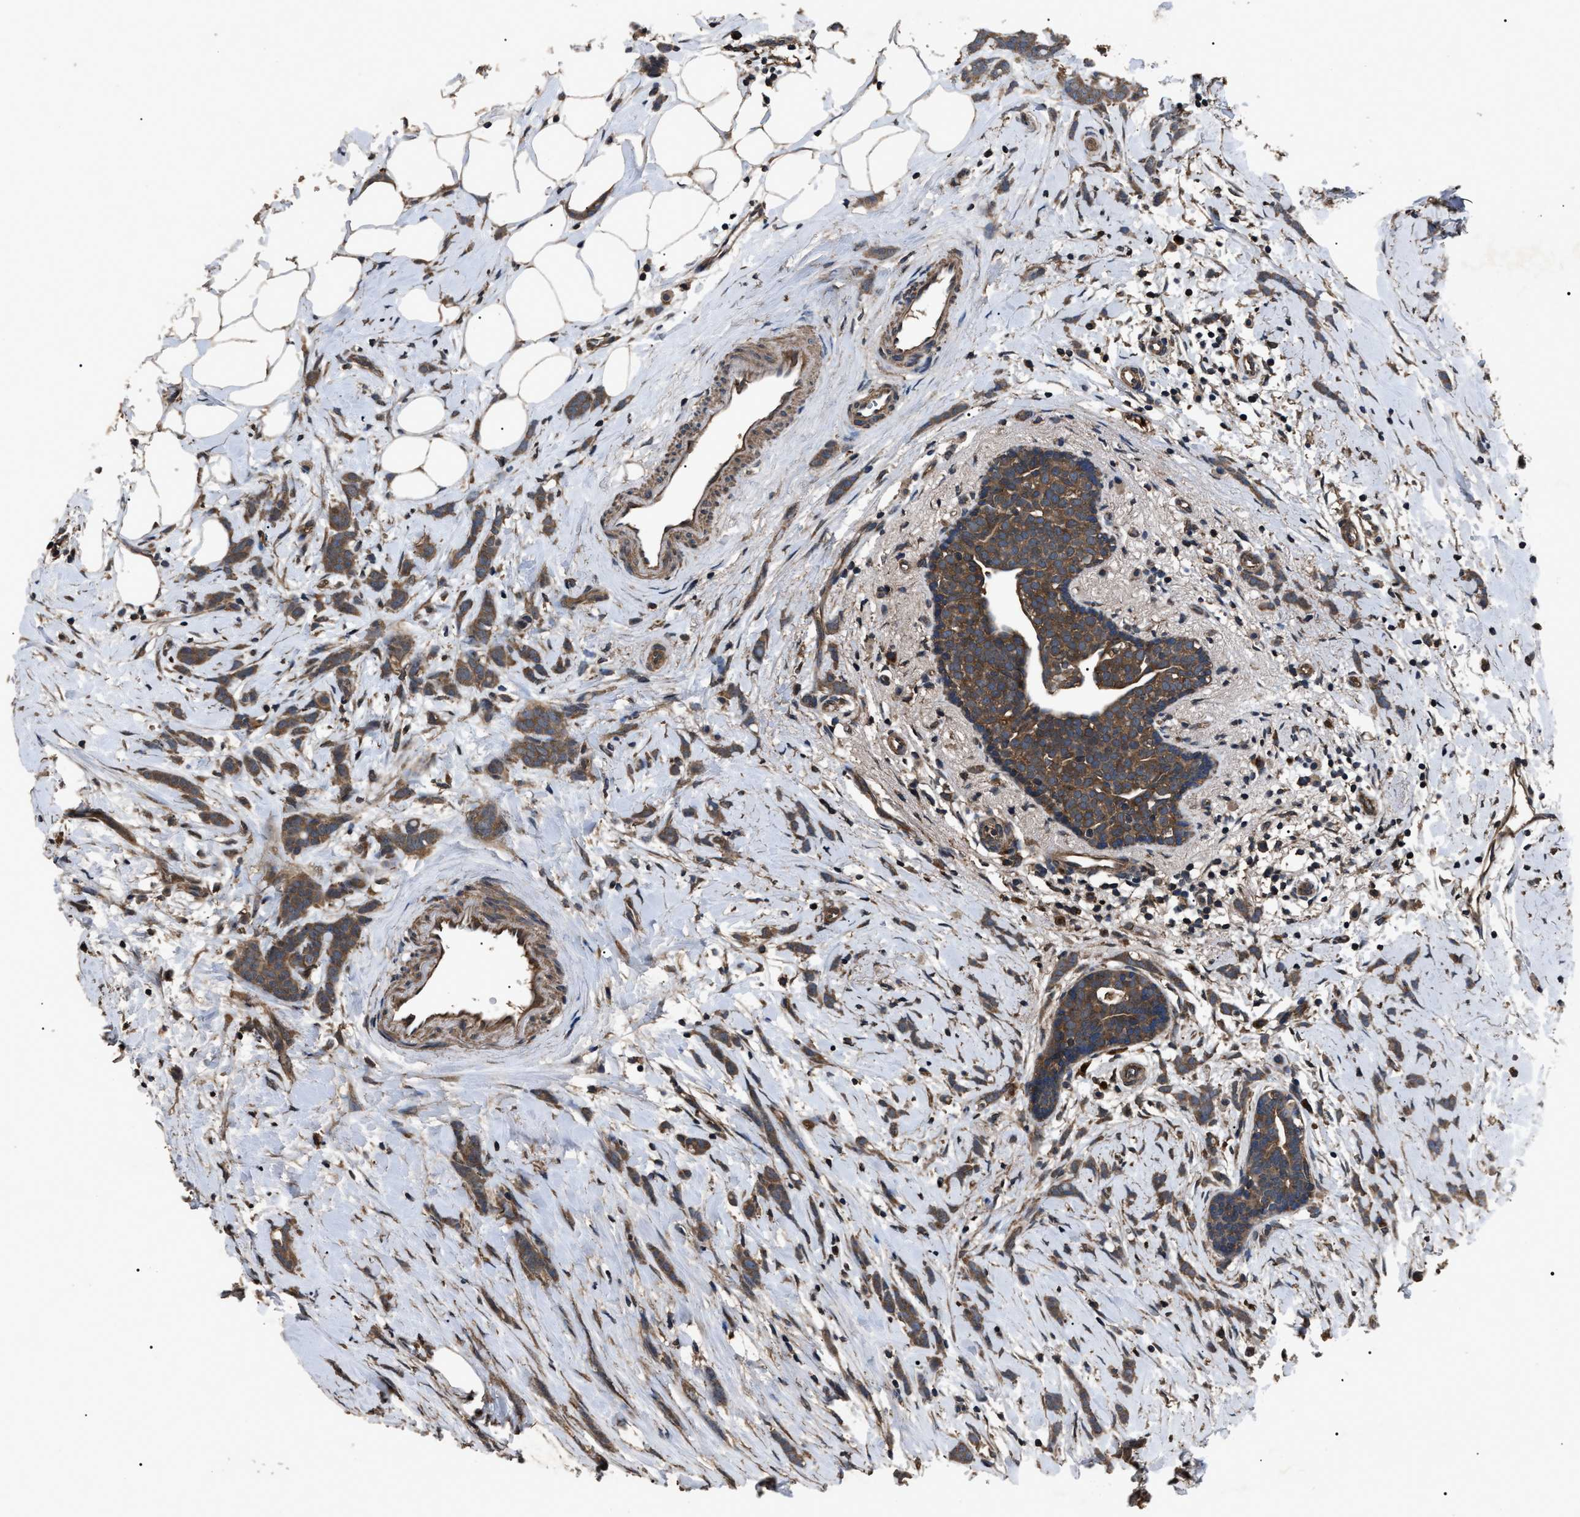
{"staining": {"intensity": "moderate", "quantity": ">75%", "location": "cytoplasmic/membranous"}, "tissue": "breast cancer", "cell_type": "Tumor cells", "image_type": "cancer", "snomed": [{"axis": "morphology", "description": "Lobular carcinoma, in situ"}, {"axis": "morphology", "description": "Lobular carcinoma"}, {"axis": "topography", "description": "Breast"}], "caption": "DAB immunohistochemical staining of breast lobular carcinoma in situ displays moderate cytoplasmic/membranous protein positivity in approximately >75% of tumor cells. The protein of interest is shown in brown color, while the nuclei are stained blue.", "gene": "RNF216", "patient": {"sex": "female", "age": 41}}